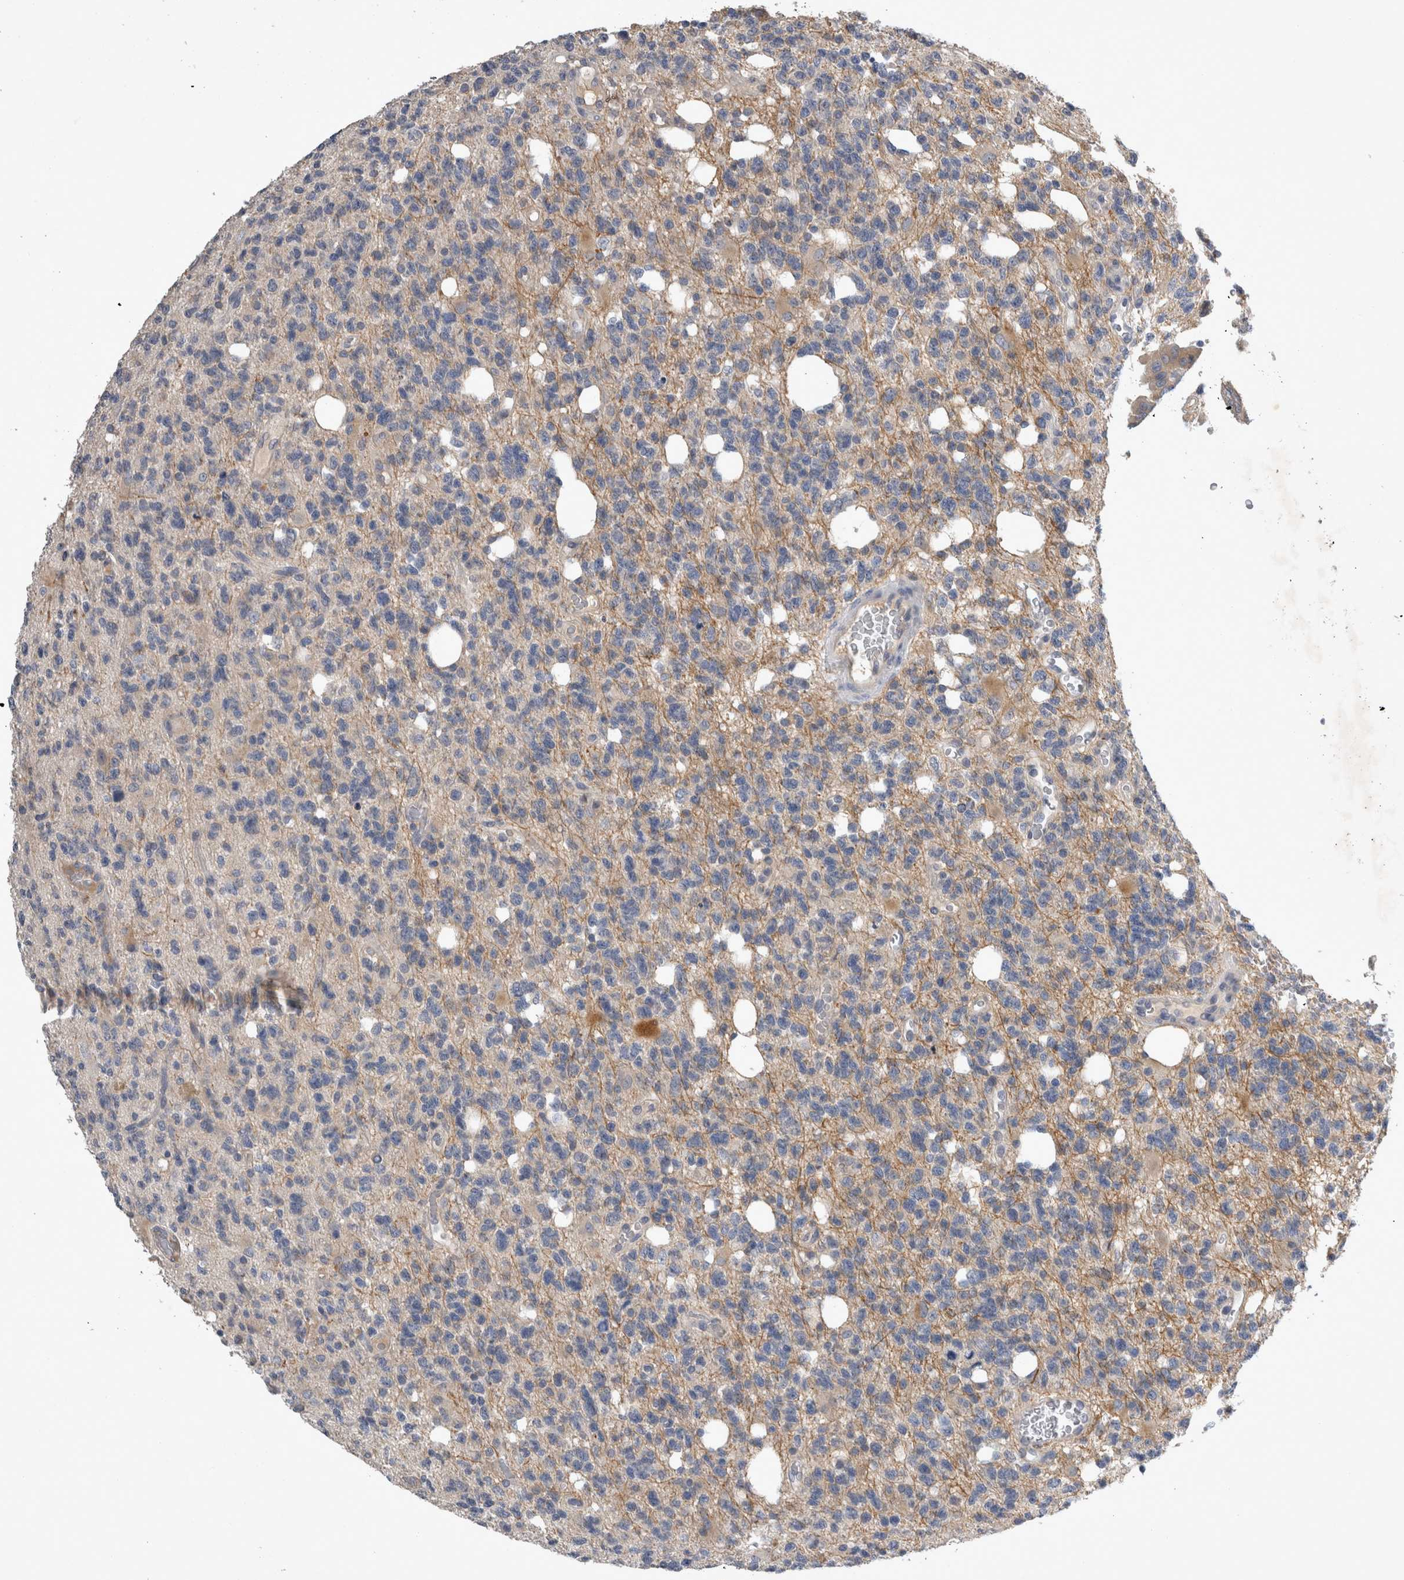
{"staining": {"intensity": "negative", "quantity": "none", "location": "none"}, "tissue": "glioma", "cell_type": "Tumor cells", "image_type": "cancer", "snomed": [{"axis": "morphology", "description": "Glioma, malignant, High grade"}, {"axis": "topography", "description": "Brain"}], "caption": "This is an immunohistochemistry (IHC) micrograph of human malignant glioma (high-grade). There is no positivity in tumor cells.", "gene": "SLC22A11", "patient": {"sex": "female", "age": 62}}